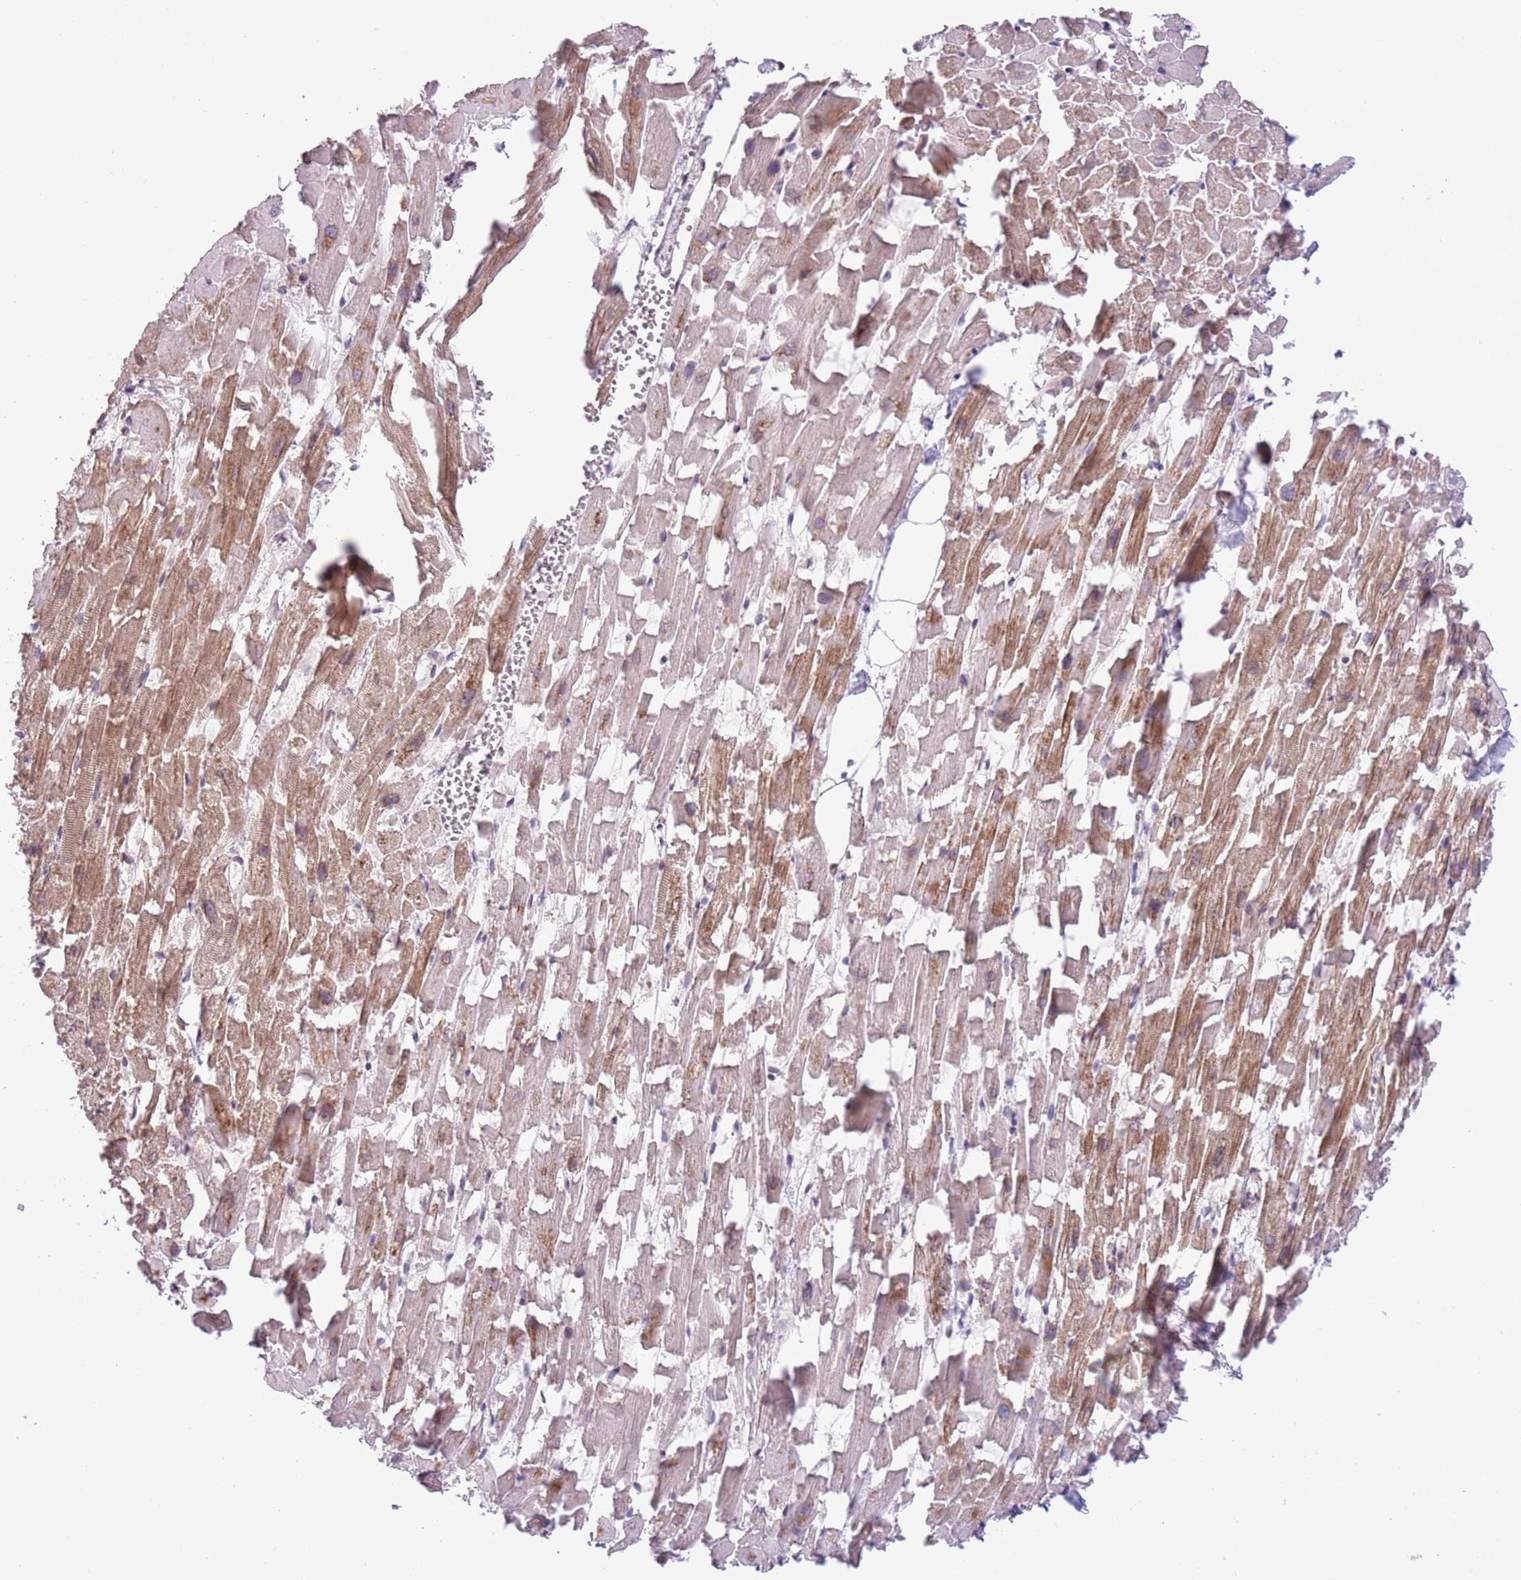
{"staining": {"intensity": "moderate", "quantity": "25%-75%", "location": "cytoplasmic/membranous,nuclear"}, "tissue": "heart muscle", "cell_type": "Cardiomyocytes", "image_type": "normal", "snomed": [{"axis": "morphology", "description": "Normal tissue, NOS"}, {"axis": "topography", "description": "Heart"}], "caption": "High-power microscopy captured an immunohistochemistry histopathology image of unremarkable heart muscle, revealing moderate cytoplasmic/membranous,nuclear staining in about 25%-75% of cardiomyocytes. The staining is performed using DAB brown chromogen to label protein expression. The nuclei are counter-stained blue using hematoxylin.", "gene": "CCND2", "patient": {"sex": "female", "age": 64}}